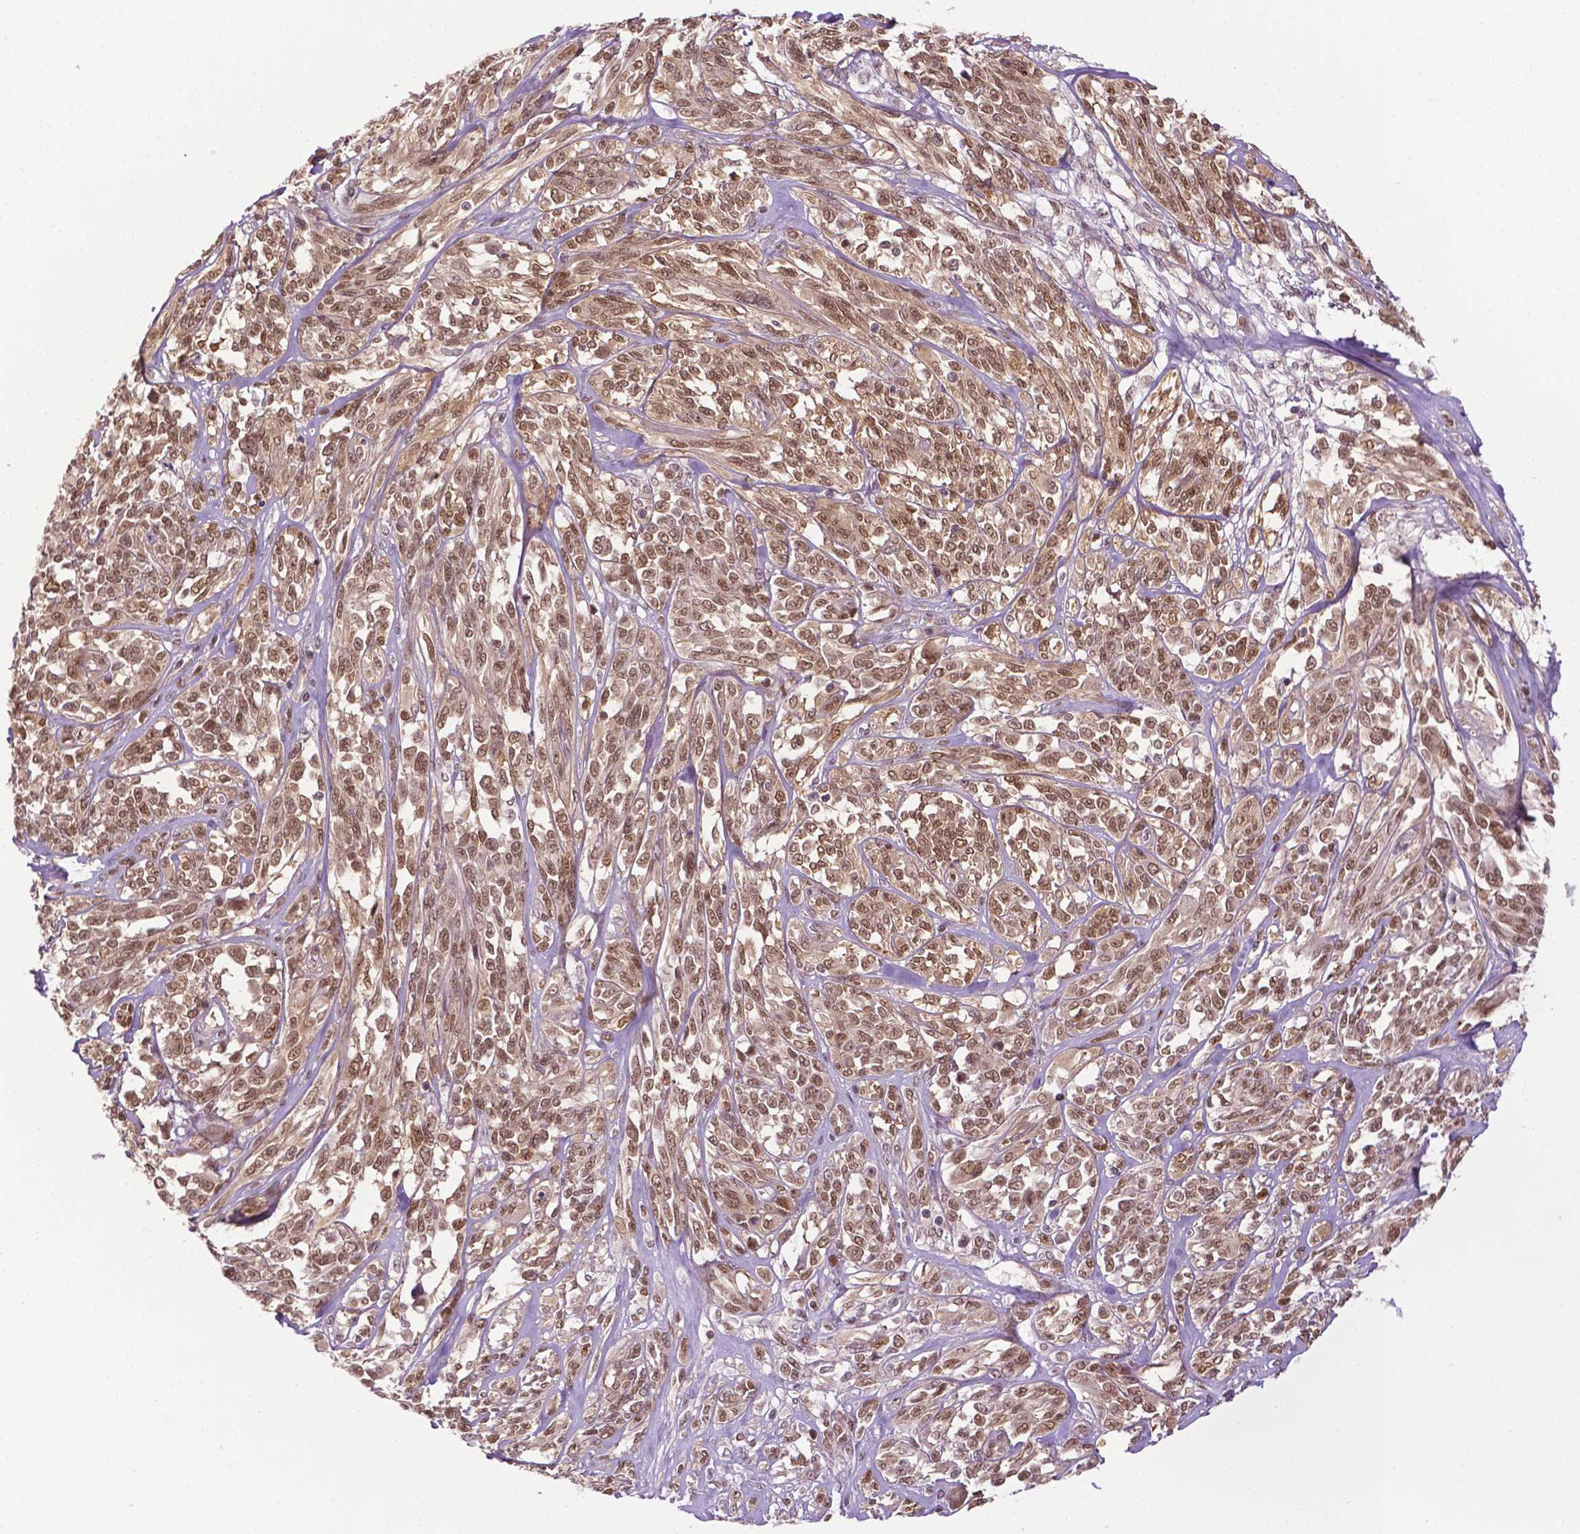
{"staining": {"intensity": "moderate", "quantity": ">75%", "location": "nuclear"}, "tissue": "melanoma", "cell_type": "Tumor cells", "image_type": "cancer", "snomed": [{"axis": "morphology", "description": "Malignant melanoma, NOS"}, {"axis": "topography", "description": "Skin"}], "caption": "A brown stain shows moderate nuclear positivity of a protein in human melanoma tumor cells. (brown staining indicates protein expression, while blue staining denotes nuclei).", "gene": "UBQLN4", "patient": {"sex": "female", "age": 91}}